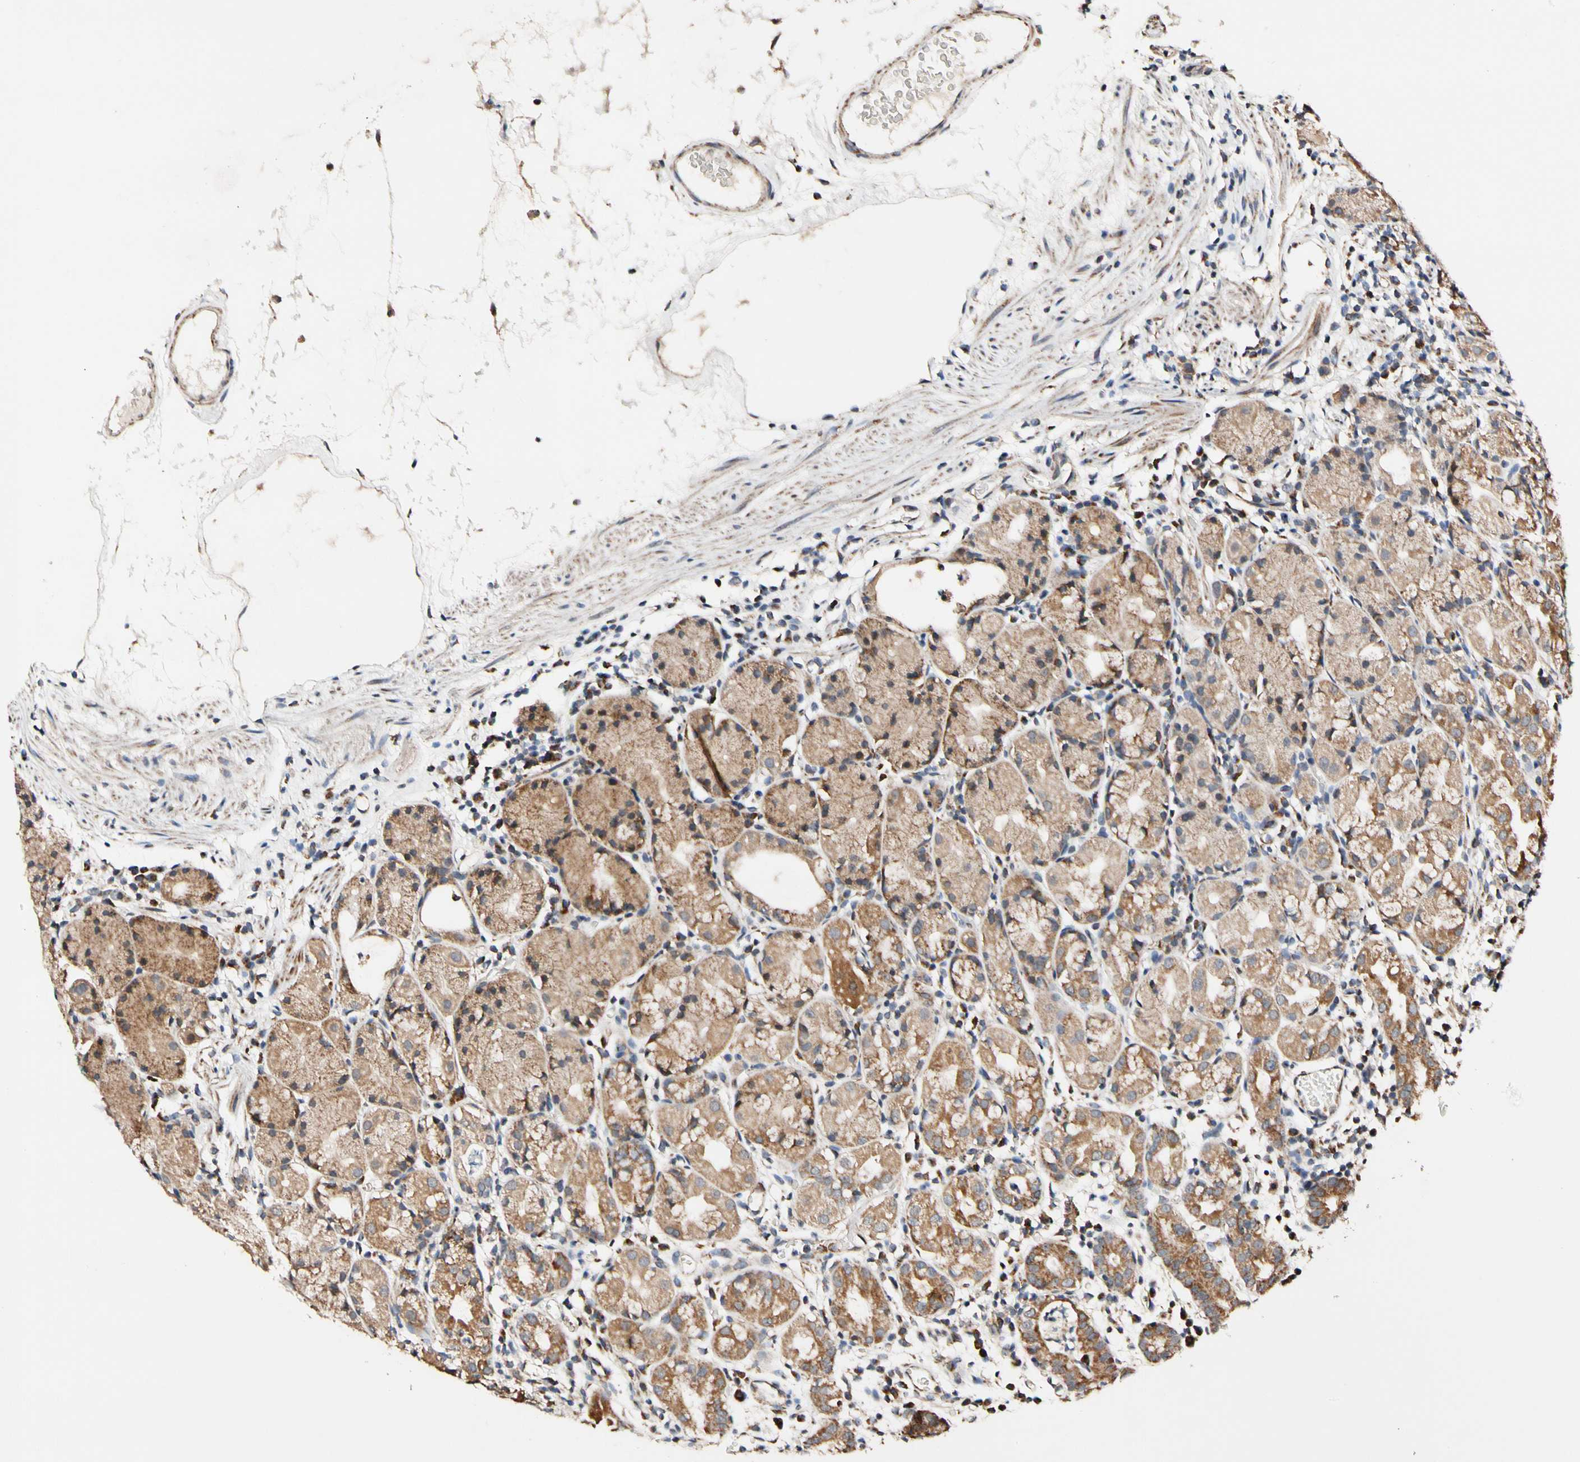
{"staining": {"intensity": "moderate", "quantity": ">75%", "location": "cytoplasmic/membranous"}, "tissue": "stomach", "cell_type": "Glandular cells", "image_type": "normal", "snomed": [{"axis": "morphology", "description": "Normal tissue, NOS"}, {"axis": "topography", "description": "Stomach"}, {"axis": "topography", "description": "Stomach, lower"}], "caption": "Protein expression analysis of unremarkable stomach demonstrates moderate cytoplasmic/membranous staining in approximately >75% of glandular cells.", "gene": "KHDC4", "patient": {"sex": "female", "age": 75}}